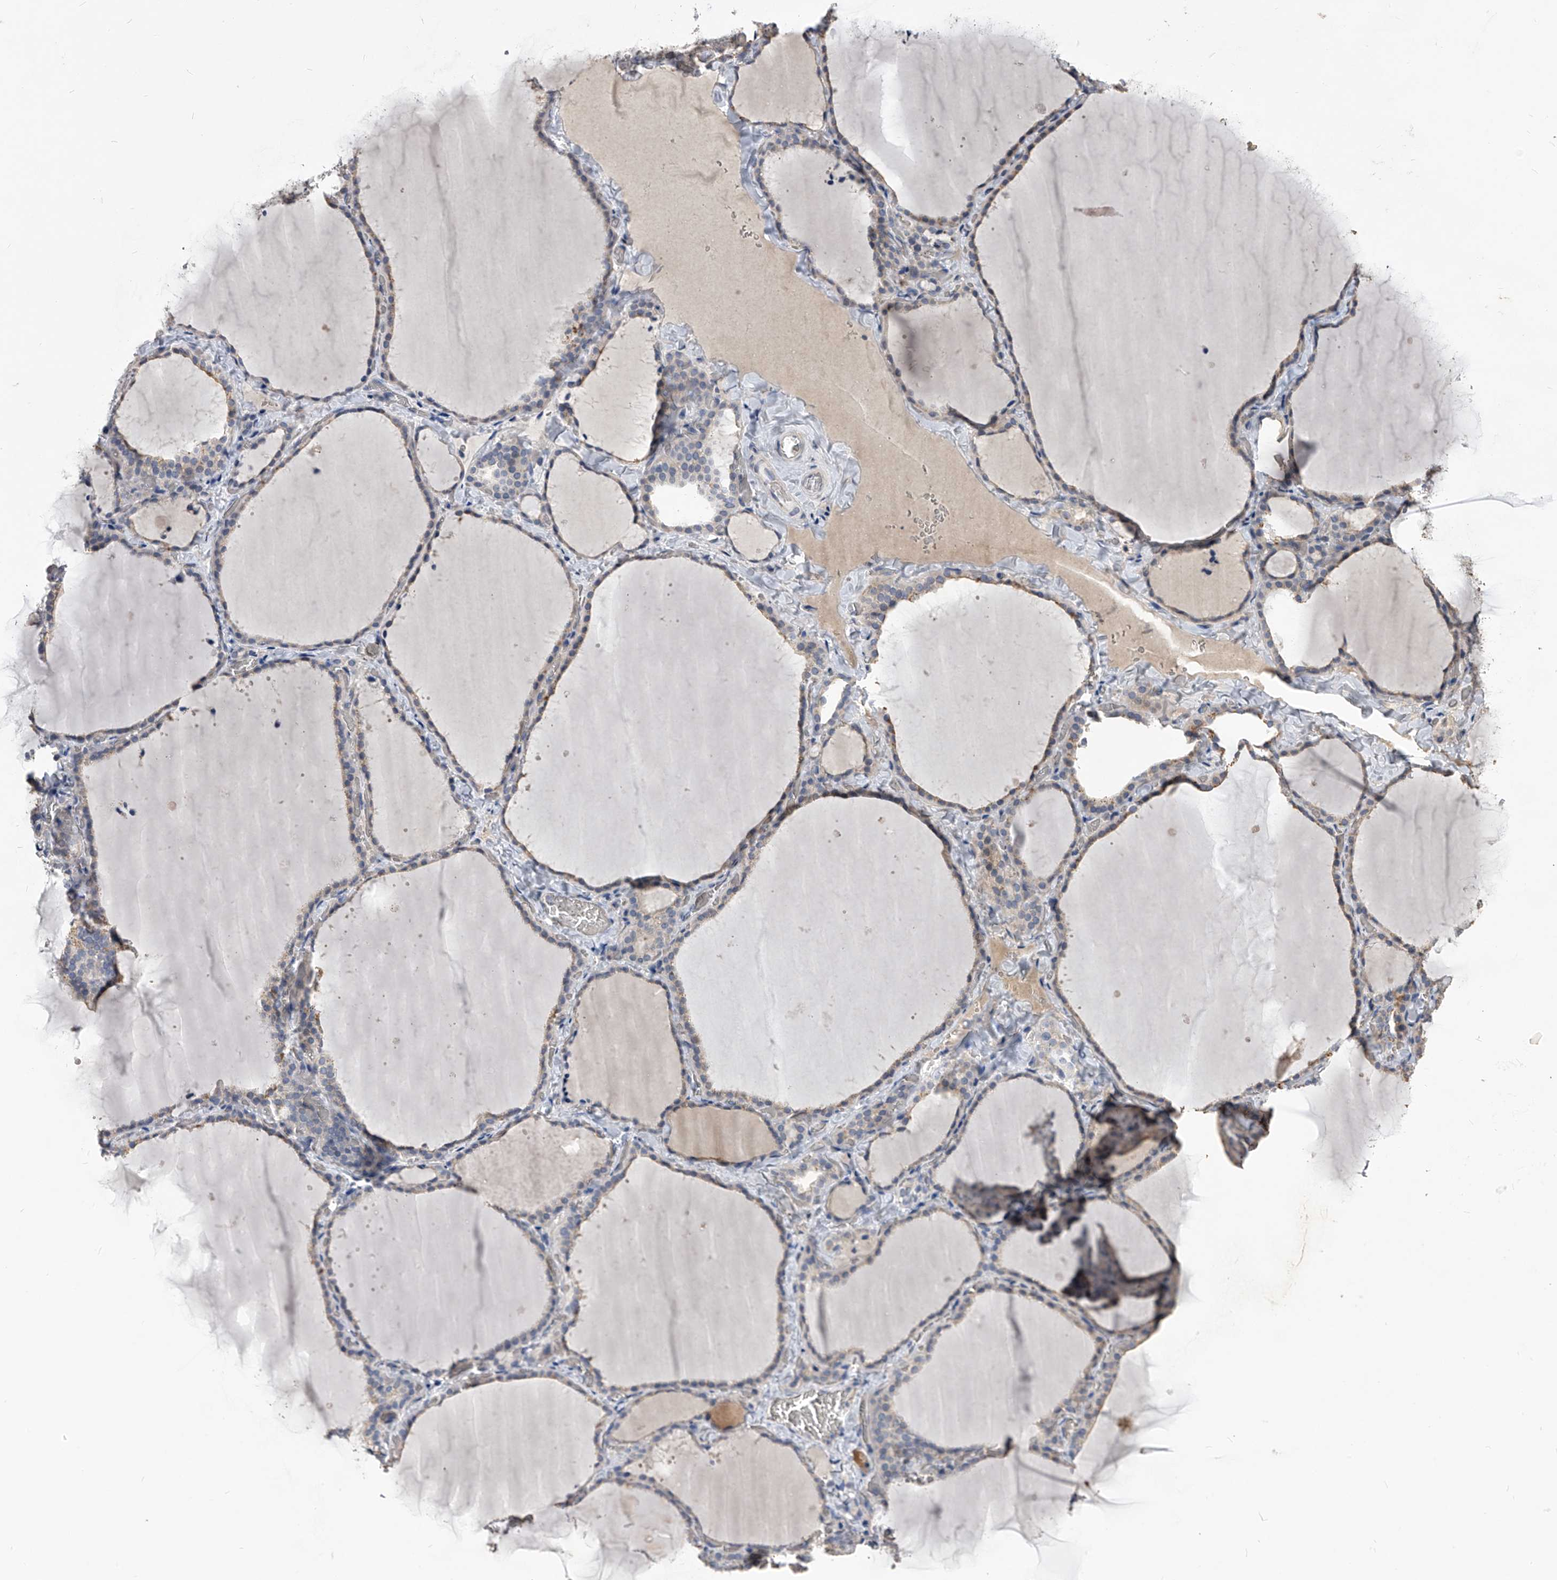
{"staining": {"intensity": "weak", "quantity": "25%-75%", "location": "cytoplasmic/membranous"}, "tissue": "thyroid gland", "cell_type": "Glandular cells", "image_type": "normal", "snomed": [{"axis": "morphology", "description": "Normal tissue, NOS"}, {"axis": "topography", "description": "Thyroid gland"}], "caption": "Immunohistochemistry of unremarkable thyroid gland exhibits low levels of weak cytoplasmic/membranous staining in approximately 25%-75% of glandular cells.", "gene": "MDN1", "patient": {"sex": "female", "age": 22}}